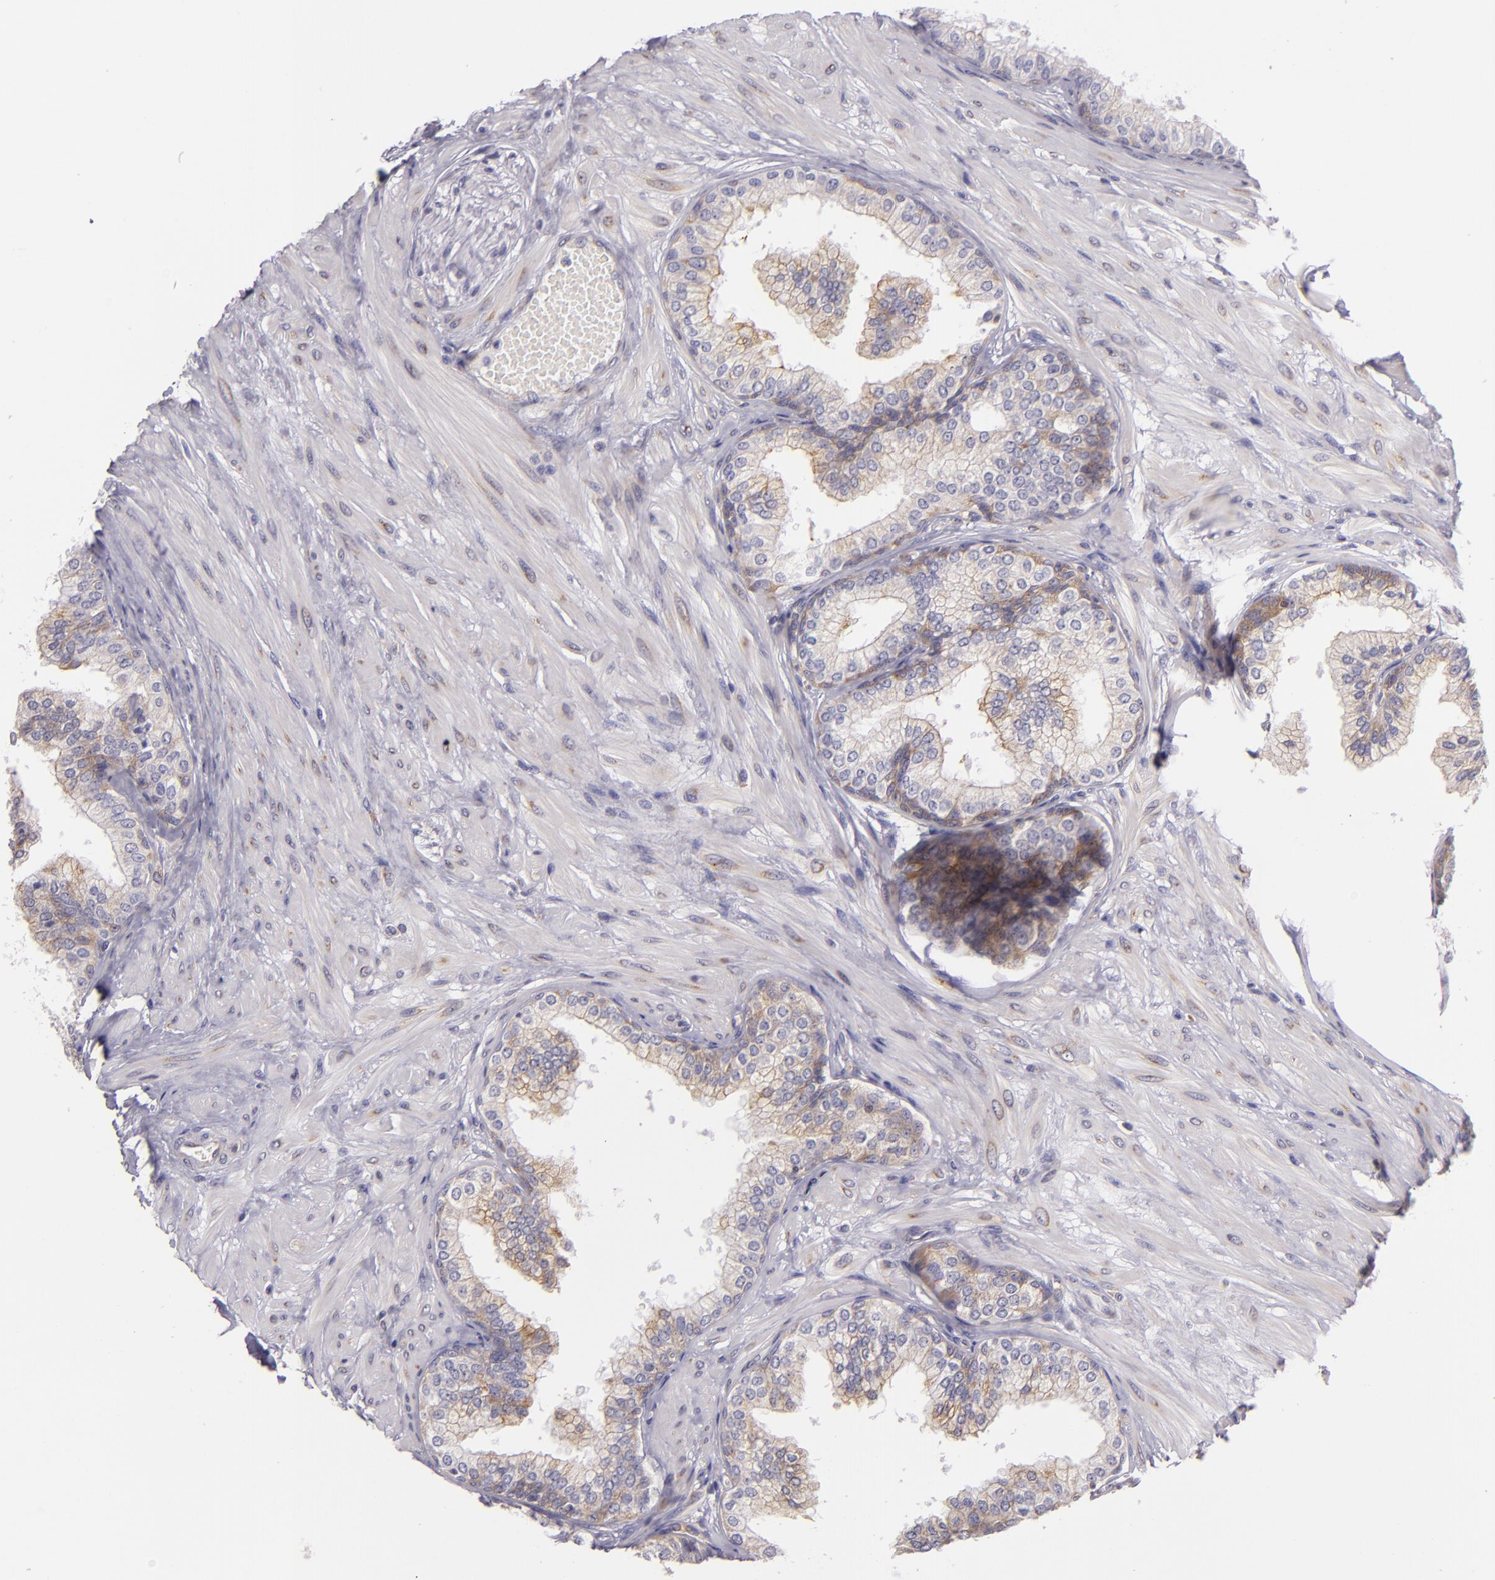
{"staining": {"intensity": "moderate", "quantity": "25%-75%", "location": "cytoplasmic/membranous"}, "tissue": "prostate", "cell_type": "Glandular cells", "image_type": "normal", "snomed": [{"axis": "morphology", "description": "Normal tissue, NOS"}, {"axis": "topography", "description": "Prostate"}], "caption": "An IHC photomicrograph of unremarkable tissue is shown. Protein staining in brown labels moderate cytoplasmic/membranous positivity in prostate within glandular cells. (IHC, brightfield microscopy, high magnification).", "gene": "UPF3B", "patient": {"sex": "male", "age": 60}}